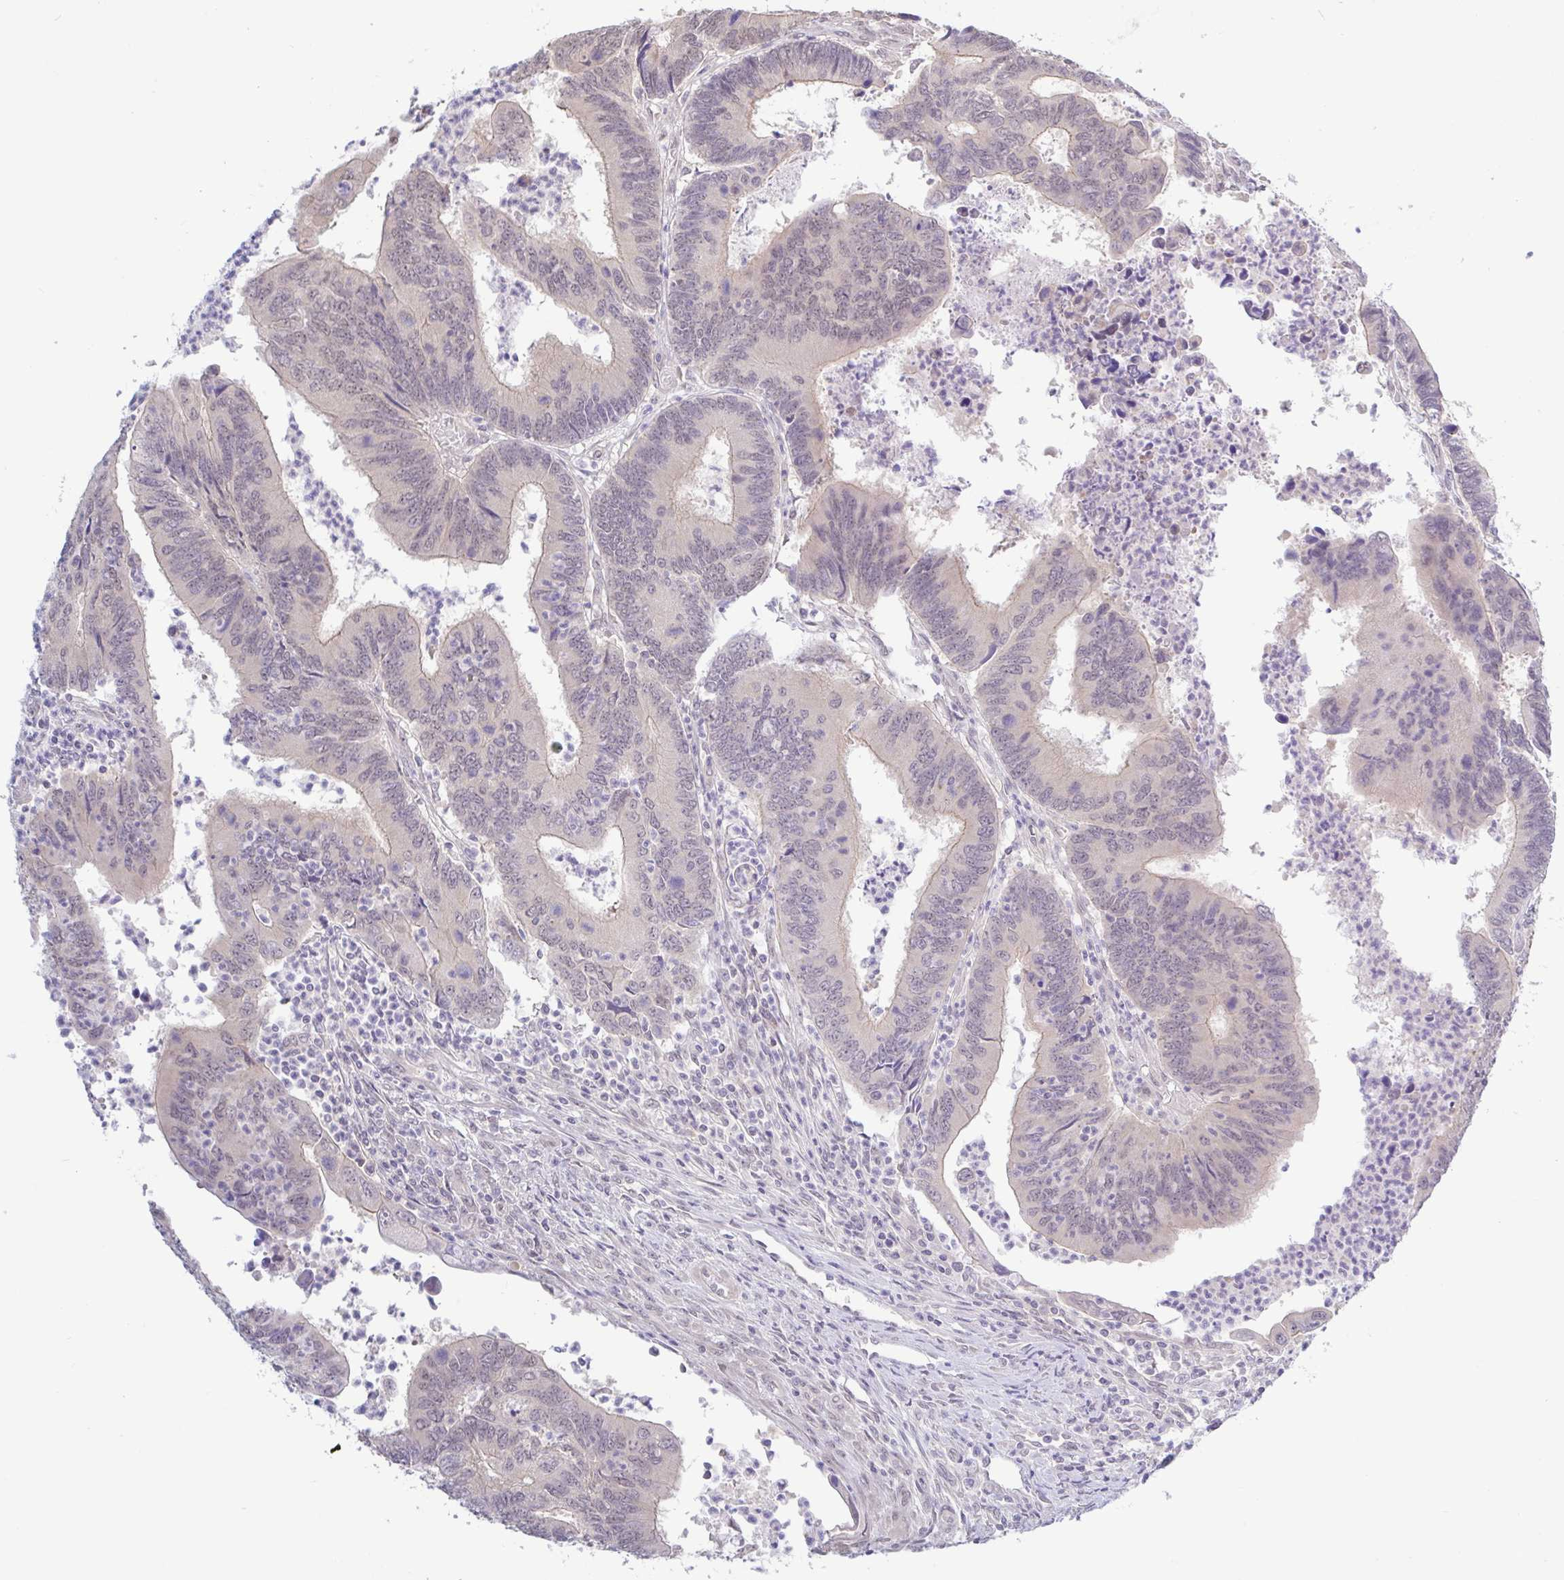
{"staining": {"intensity": "negative", "quantity": "none", "location": "none"}, "tissue": "colorectal cancer", "cell_type": "Tumor cells", "image_type": "cancer", "snomed": [{"axis": "morphology", "description": "Adenocarcinoma, NOS"}, {"axis": "topography", "description": "Colon"}], "caption": "Protein analysis of colorectal cancer reveals no significant expression in tumor cells. The staining was performed using DAB (3,3'-diaminobenzidine) to visualize the protein expression in brown, while the nuclei were stained in blue with hematoxylin (Magnification: 20x).", "gene": "HYPK", "patient": {"sex": "female", "age": 67}}